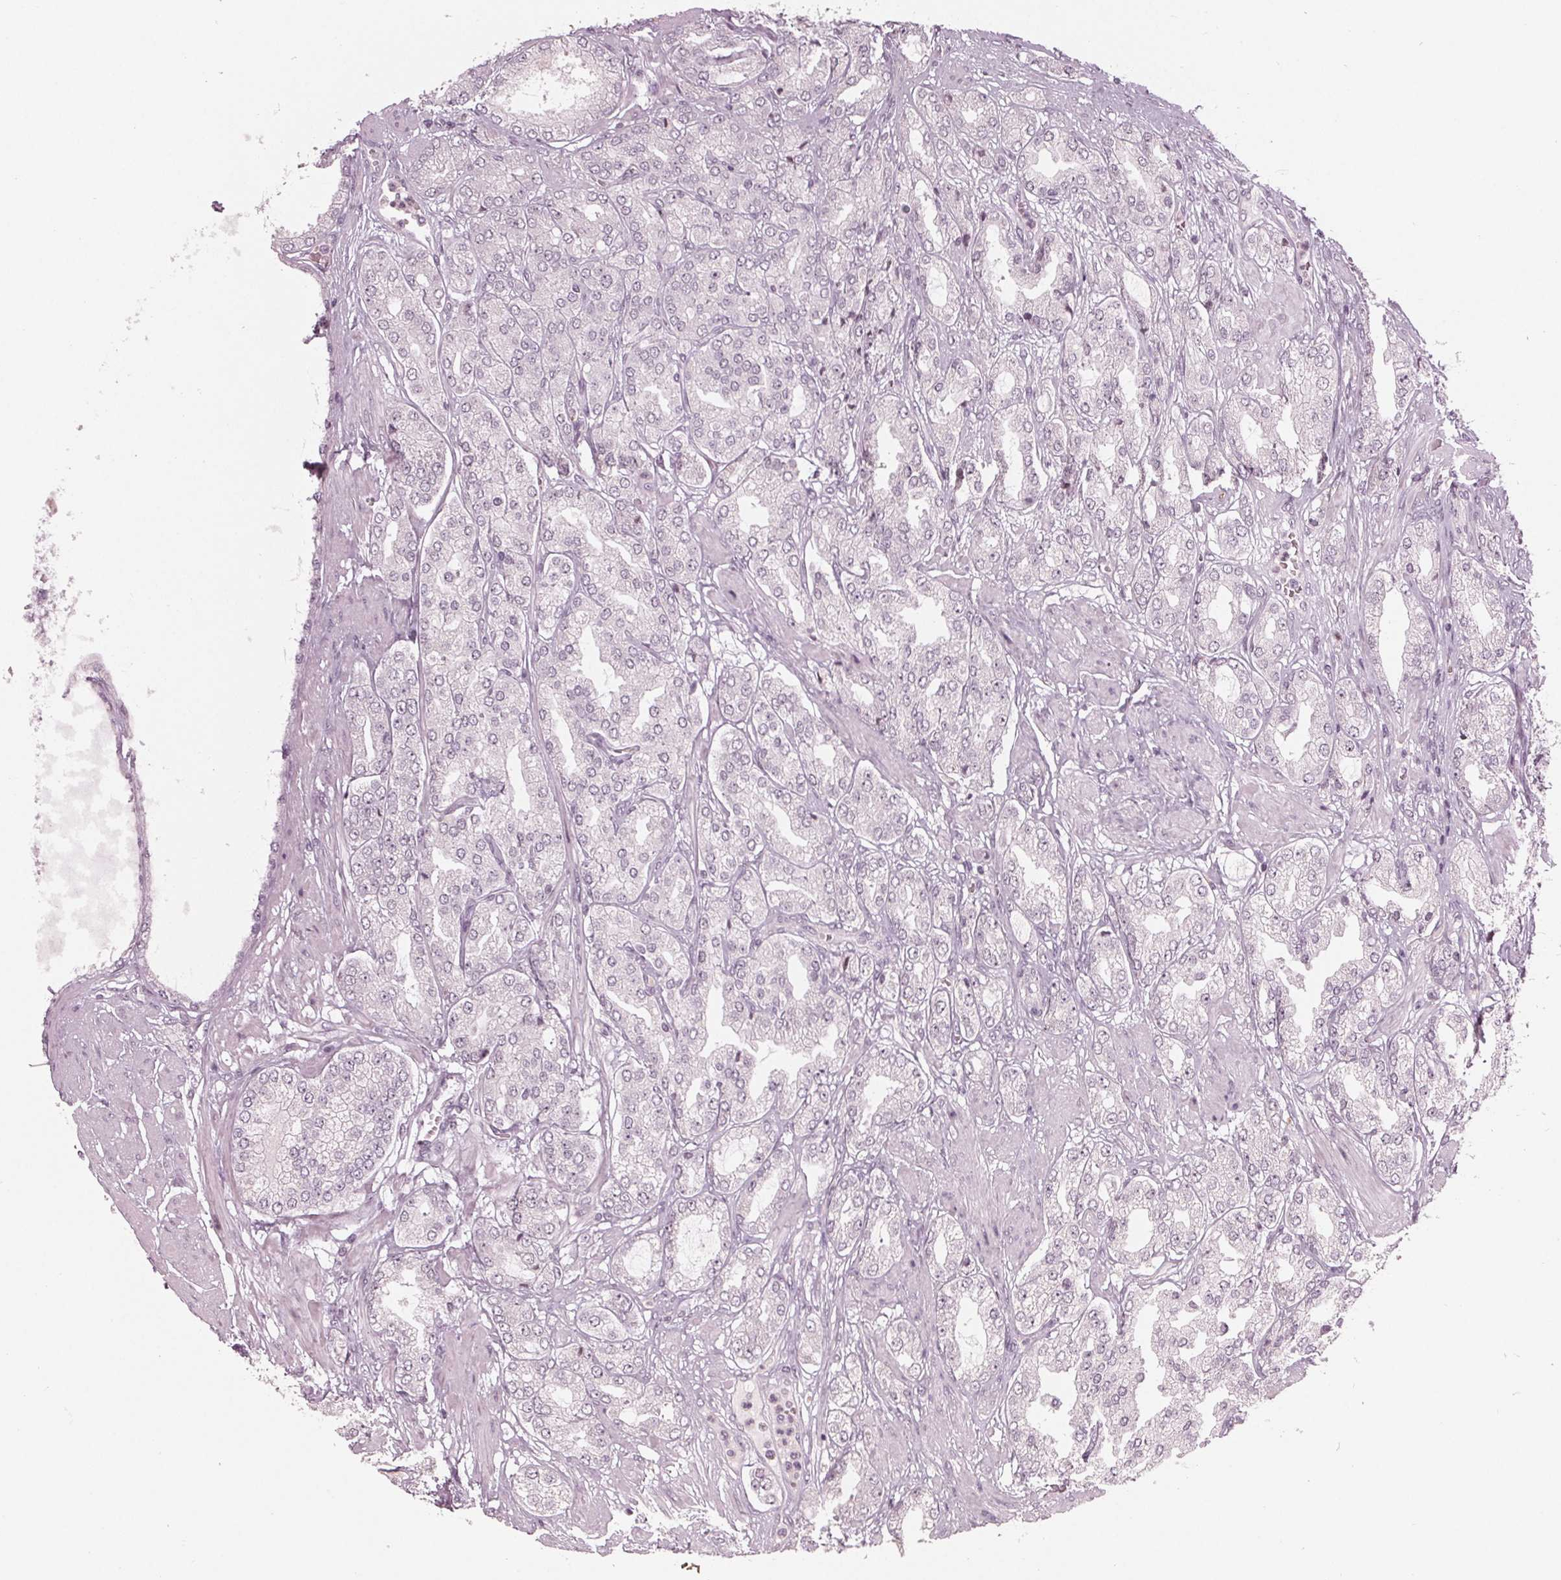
{"staining": {"intensity": "negative", "quantity": "none", "location": "none"}, "tissue": "prostate cancer", "cell_type": "Tumor cells", "image_type": "cancer", "snomed": [{"axis": "morphology", "description": "Adenocarcinoma, High grade"}, {"axis": "topography", "description": "Prostate"}], "caption": "Tumor cells show no significant staining in prostate high-grade adenocarcinoma.", "gene": "ADPRHL1", "patient": {"sex": "male", "age": 68}}